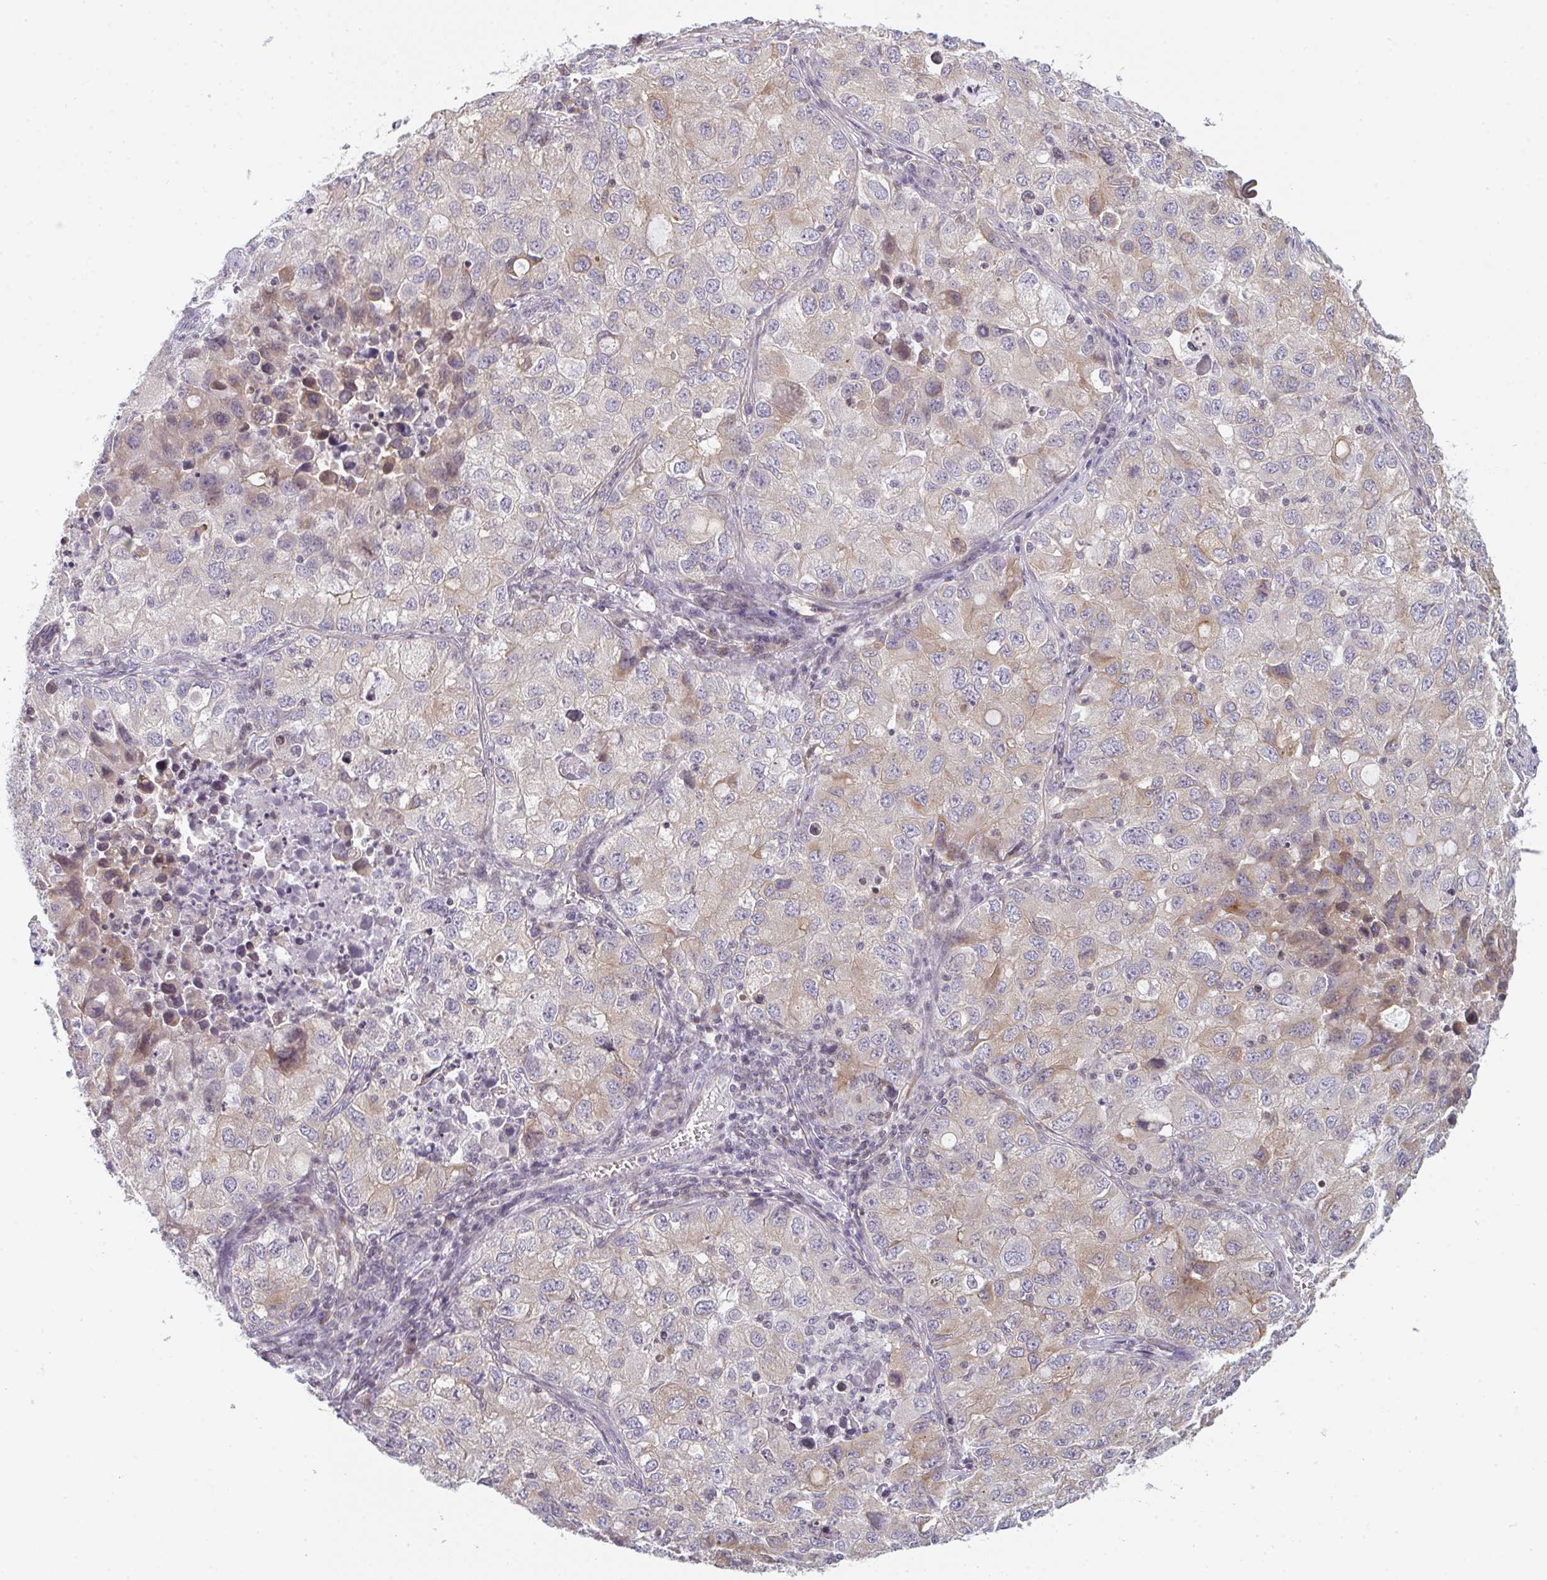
{"staining": {"intensity": "weak", "quantity": "<25%", "location": "cytoplasmic/membranous"}, "tissue": "lung cancer", "cell_type": "Tumor cells", "image_type": "cancer", "snomed": [{"axis": "morphology", "description": "Normal morphology"}, {"axis": "morphology", "description": "Adenocarcinoma, NOS"}, {"axis": "topography", "description": "Lymph node"}, {"axis": "topography", "description": "Lung"}], "caption": "Immunohistochemistry (IHC) image of human lung cancer stained for a protein (brown), which exhibits no expression in tumor cells.", "gene": "TMEM237", "patient": {"sex": "female", "age": 51}}